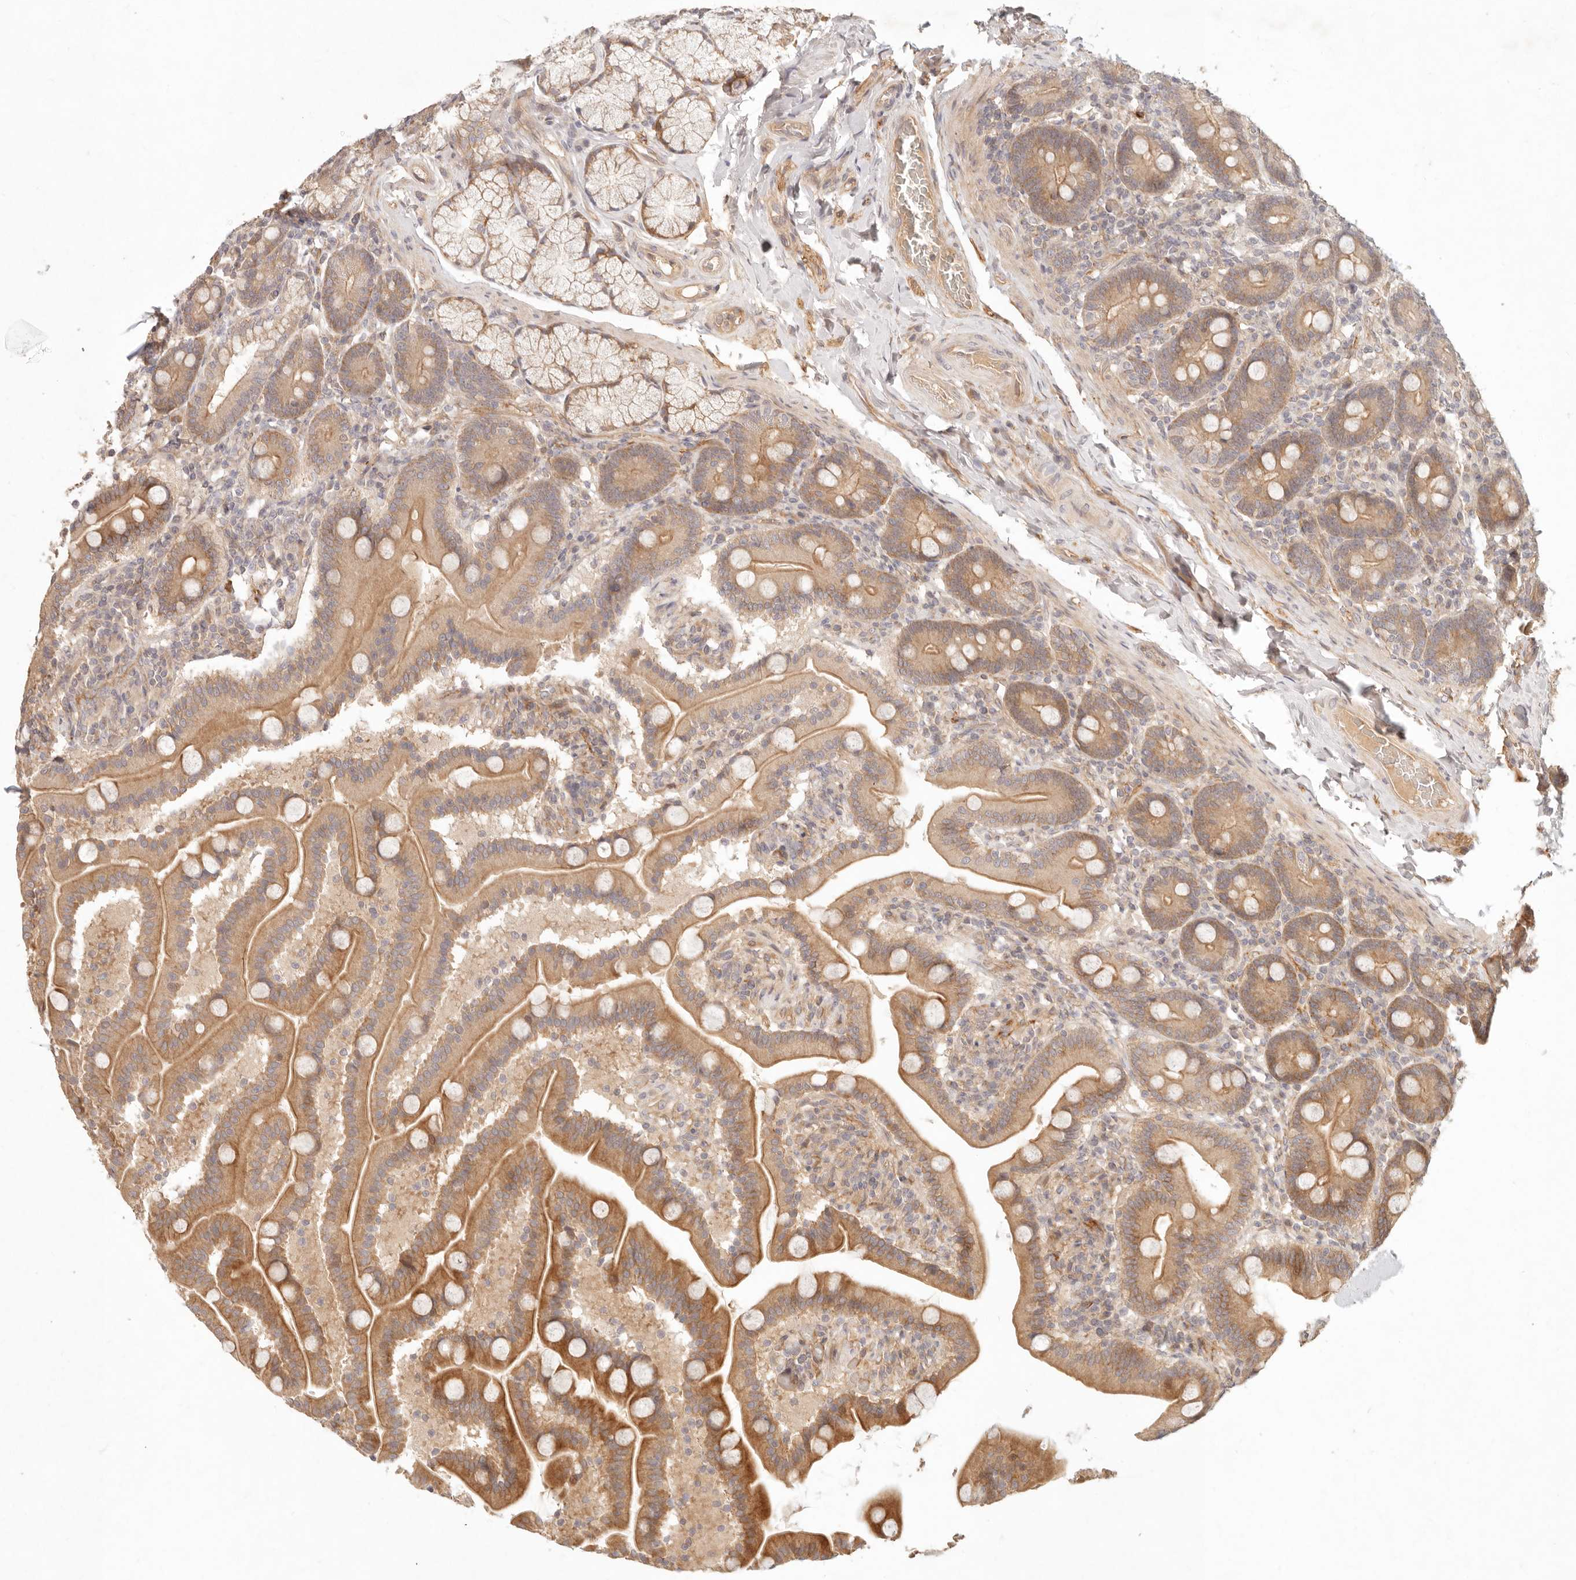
{"staining": {"intensity": "moderate", "quantity": ">75%", "location": "cytoplasmic/membranous"}, "tissue": "duodenum", "cell_type": "Glandular cells", "image_type": "normal", "snomed": [{"axis": "morphology", "description": "Normal tissue, NOS"}, {"axis": "topography", "description": "Duodenum"}], "caption": "Immunohistochemistry photomicrograph of normal human duodenum stained for a protein (brown), which displays medium levels of moderate cytoplasmic/membranous expression in about >75% of glandular cells.", "gene": "PPP1R3B", "patient": {"sex": "male", "age": 54}}